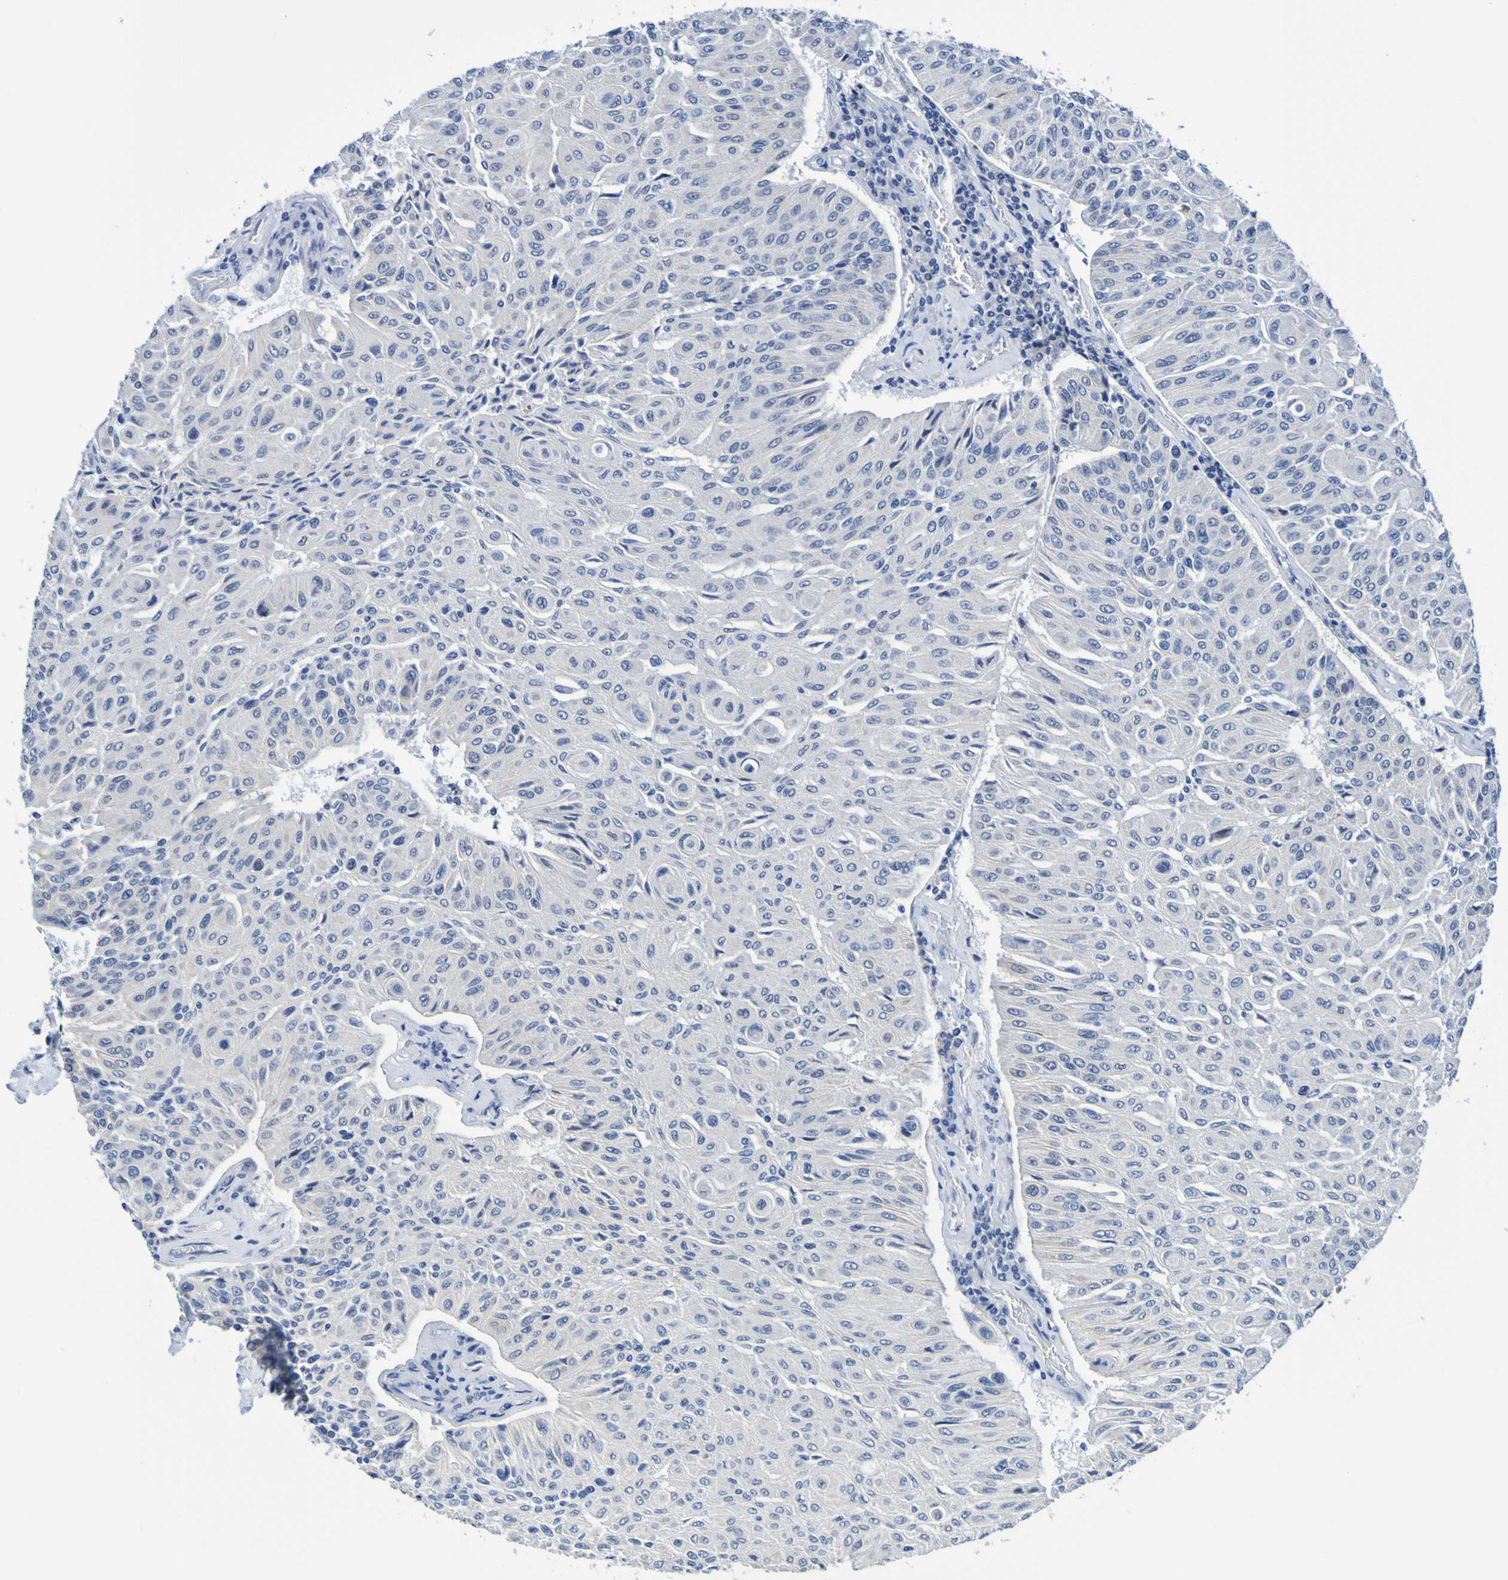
{"staining": {"intensity": "negative", "quantity": "none", "location": "none"}, "tissue": "urothelial cancer", "cell_type": "Tumor cells", "image_type": "cancer", "snomed": [{"axis": "morphology", "description": "Urothelial carcinoma, High grade"}, {"axis": "topography", "description": "Urinary bladder"}], "caption": "Immunohistochemistry (IHC) of human urothelial cancer displays no positivity in tumor cells.", "gene": "VMA21", "patient": {"sex": "male", "age": 66}}